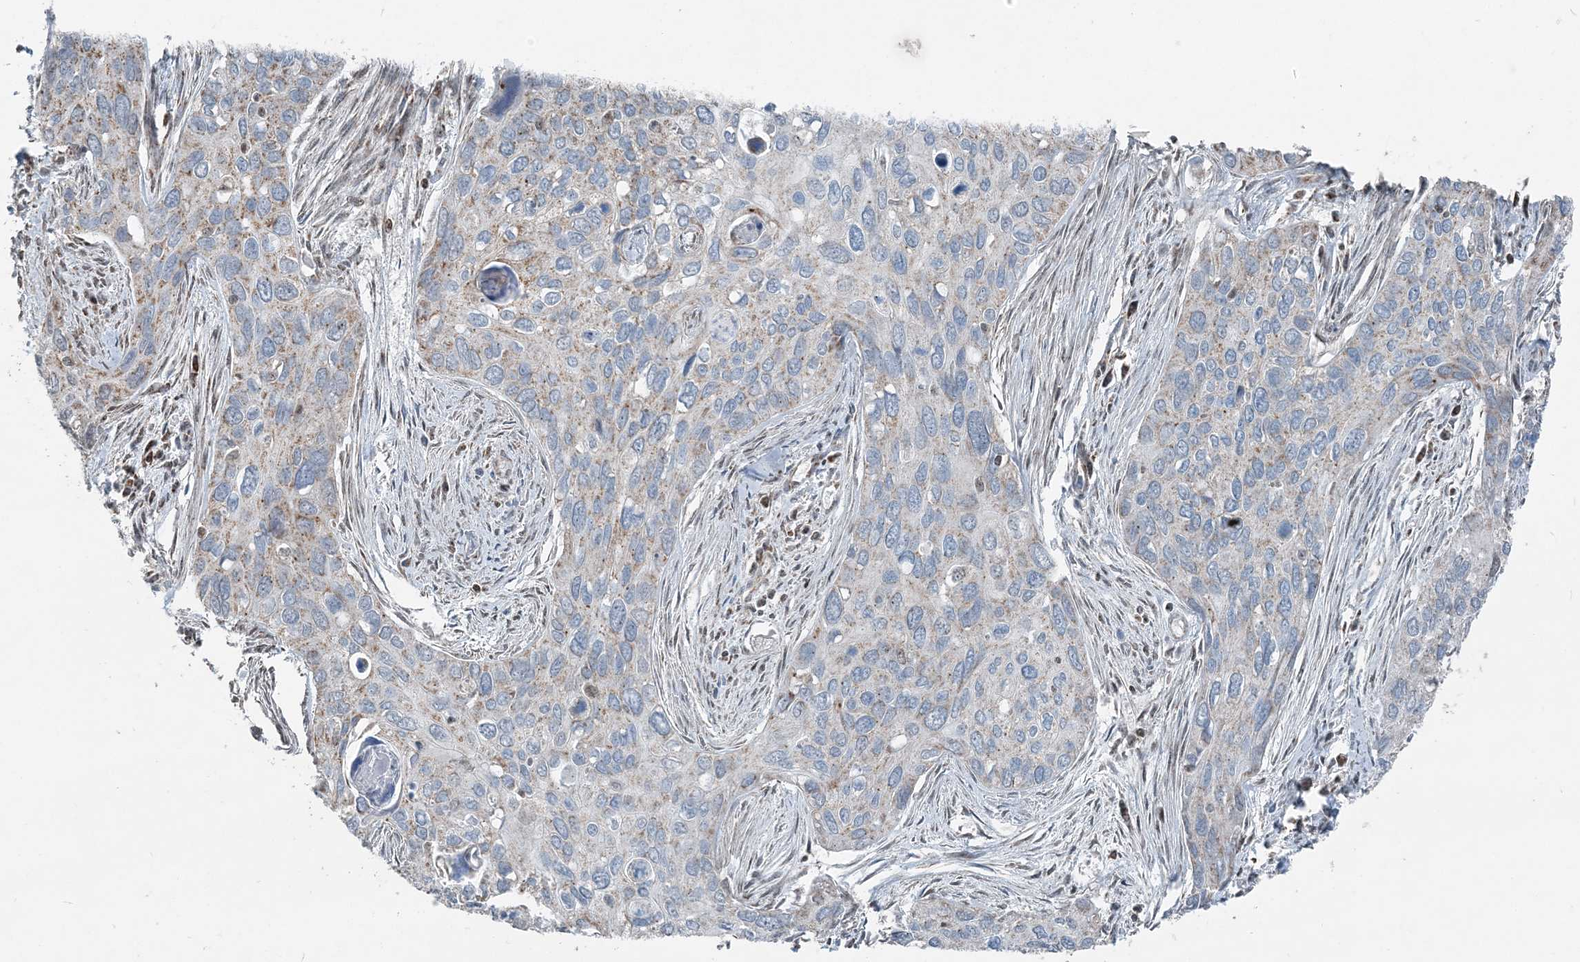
{"staining": {"intensity": "weak", "quantity": "25%-75%", "location": "cytoplasmic/membranous"}, "tissue": "cervical cancer", "cell_type": "Tumor cells", "image_type": "cancer", "snomed": [{"axis": "morphology", "description": "Squamous cell carcinoma, NOS"}, {"axis": "topography", "description": "Cervix"}], "caption": "Immunohistochemical staining of cervical cancer shows low levels of weak cytoplasmic/membranous positivity in about 25%-75% of tumor cells. The staining was performed using DAB (3,3'-diaminobenzidine) to visualize the protein expression in brown, while the nuclei were stained in blue with hematoxylin (Magnification: 20x).", "gene": "SUCLG1", "patient": {"sex": "female", "age": 55}}